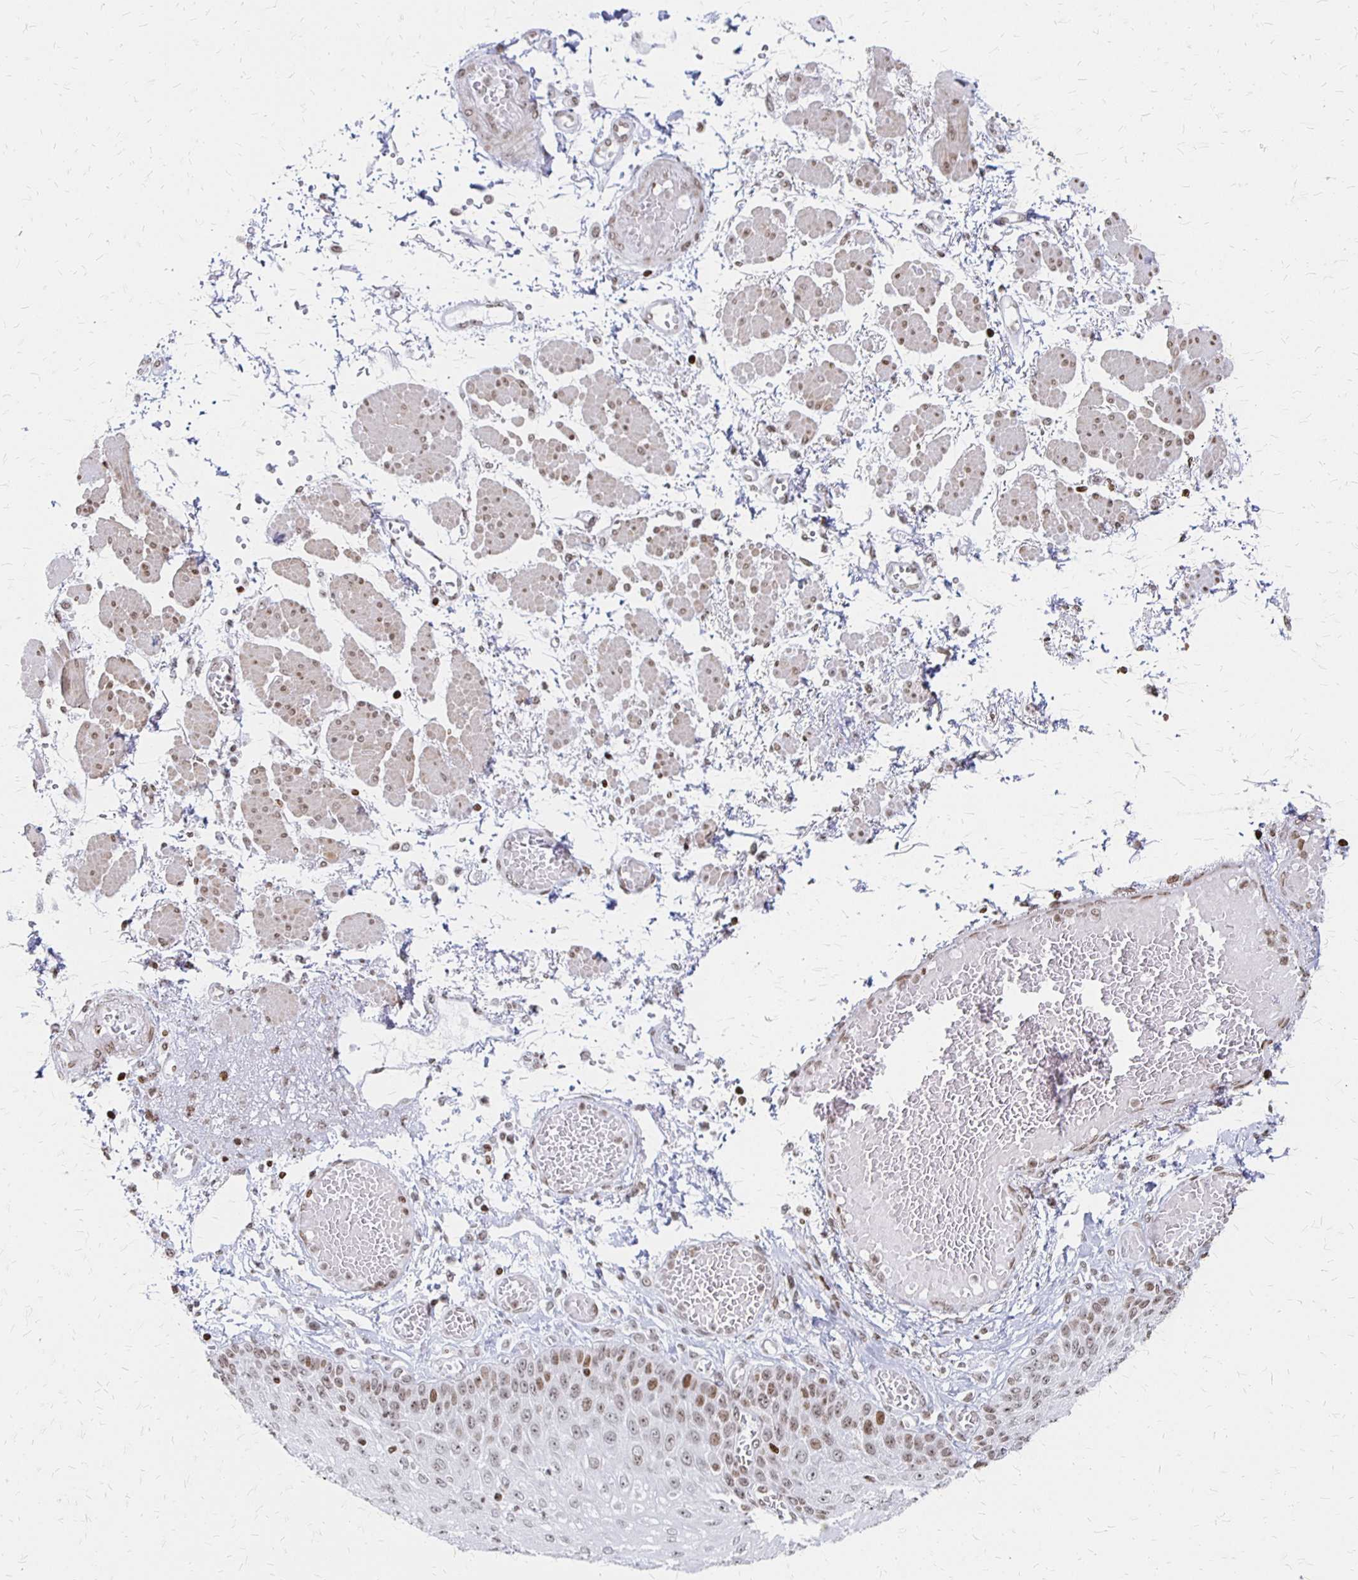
{"staining": {"intensity": "moderate", "quantity": "25%-75%", "location": "nuclear"}, "tissue": "esophagus", "cell_type": "Squamous epithelial cells", "image_type": "normal", "snomed": [{"axis": "morphology", "description": "Normal tissue, NOS"}, {"axis": "morphology", "description": "Adenocarcinoma, NOS"}, {"axis": "topography", "description": "Esophagus"}], "caption": "The immunohistochemical stain highlights moderate nuclear expression in squamous epithelial cells of benign esophagus.", "gene": "ZNF280C", "patient": {"sex": "male", "age": 81}}